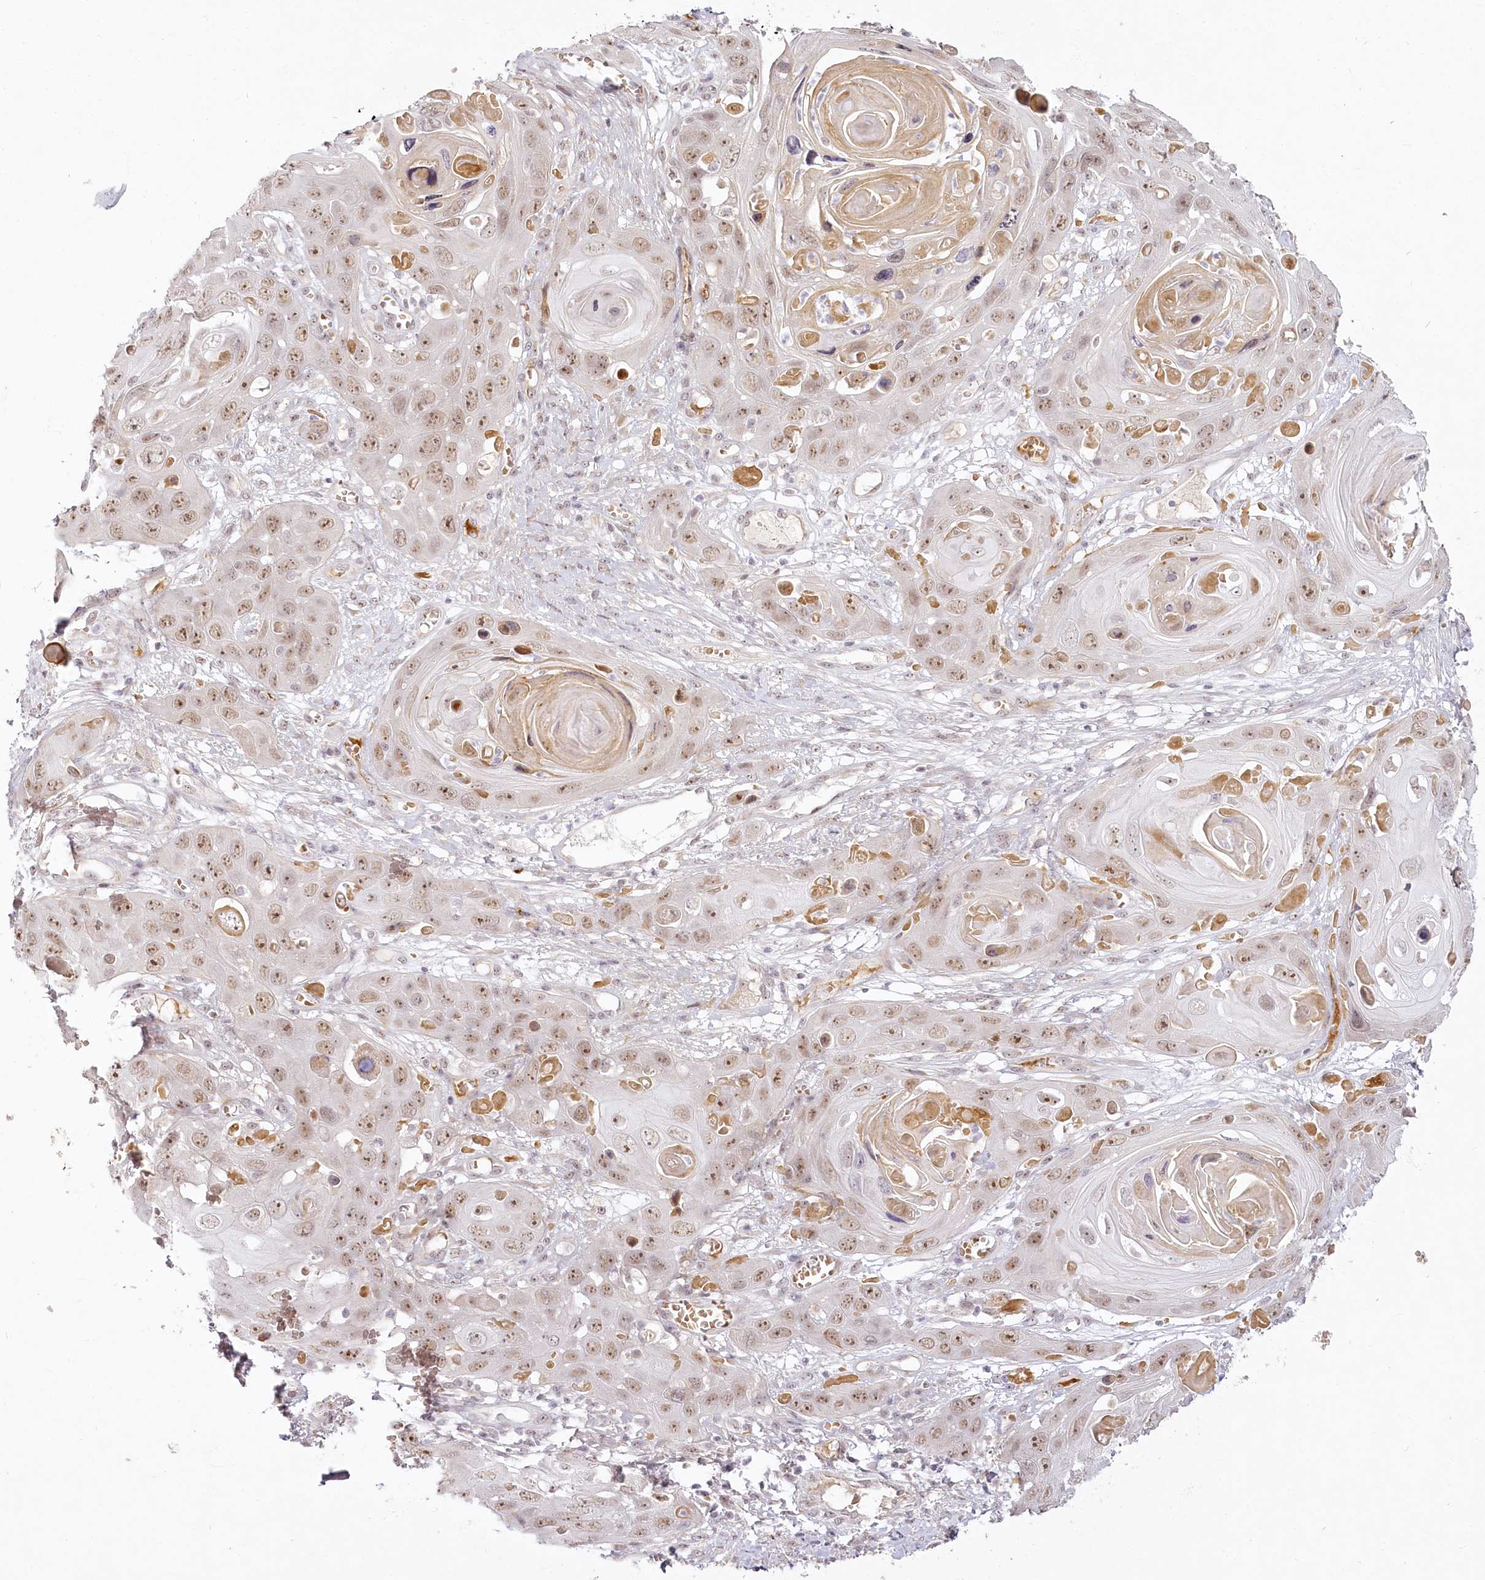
{"staining": {"intensity": "moderate", "quantity": ">75%", "location": "nuclear"}, "tissue": "skin cancer", "cell_type": "Tumor cells", "image_type": "cancer", "snomed": [{"axis": "morphology", "description": "Squamous cell carcinoma, NOS"}, {"axis": "topography", "description": "Skin"}], "caption": "Immunohistochemistry (DAB (3,3'-diaminobenzidine)) staining of human skin squamous cell carcinoma displays moderate nuclear protein expression in about >75% of tumor cells. (DAB IHC with brightfield microscopy, high magnification).", "gene": "EXOSC7", "patient": {"sex": "male", "age": 55}}